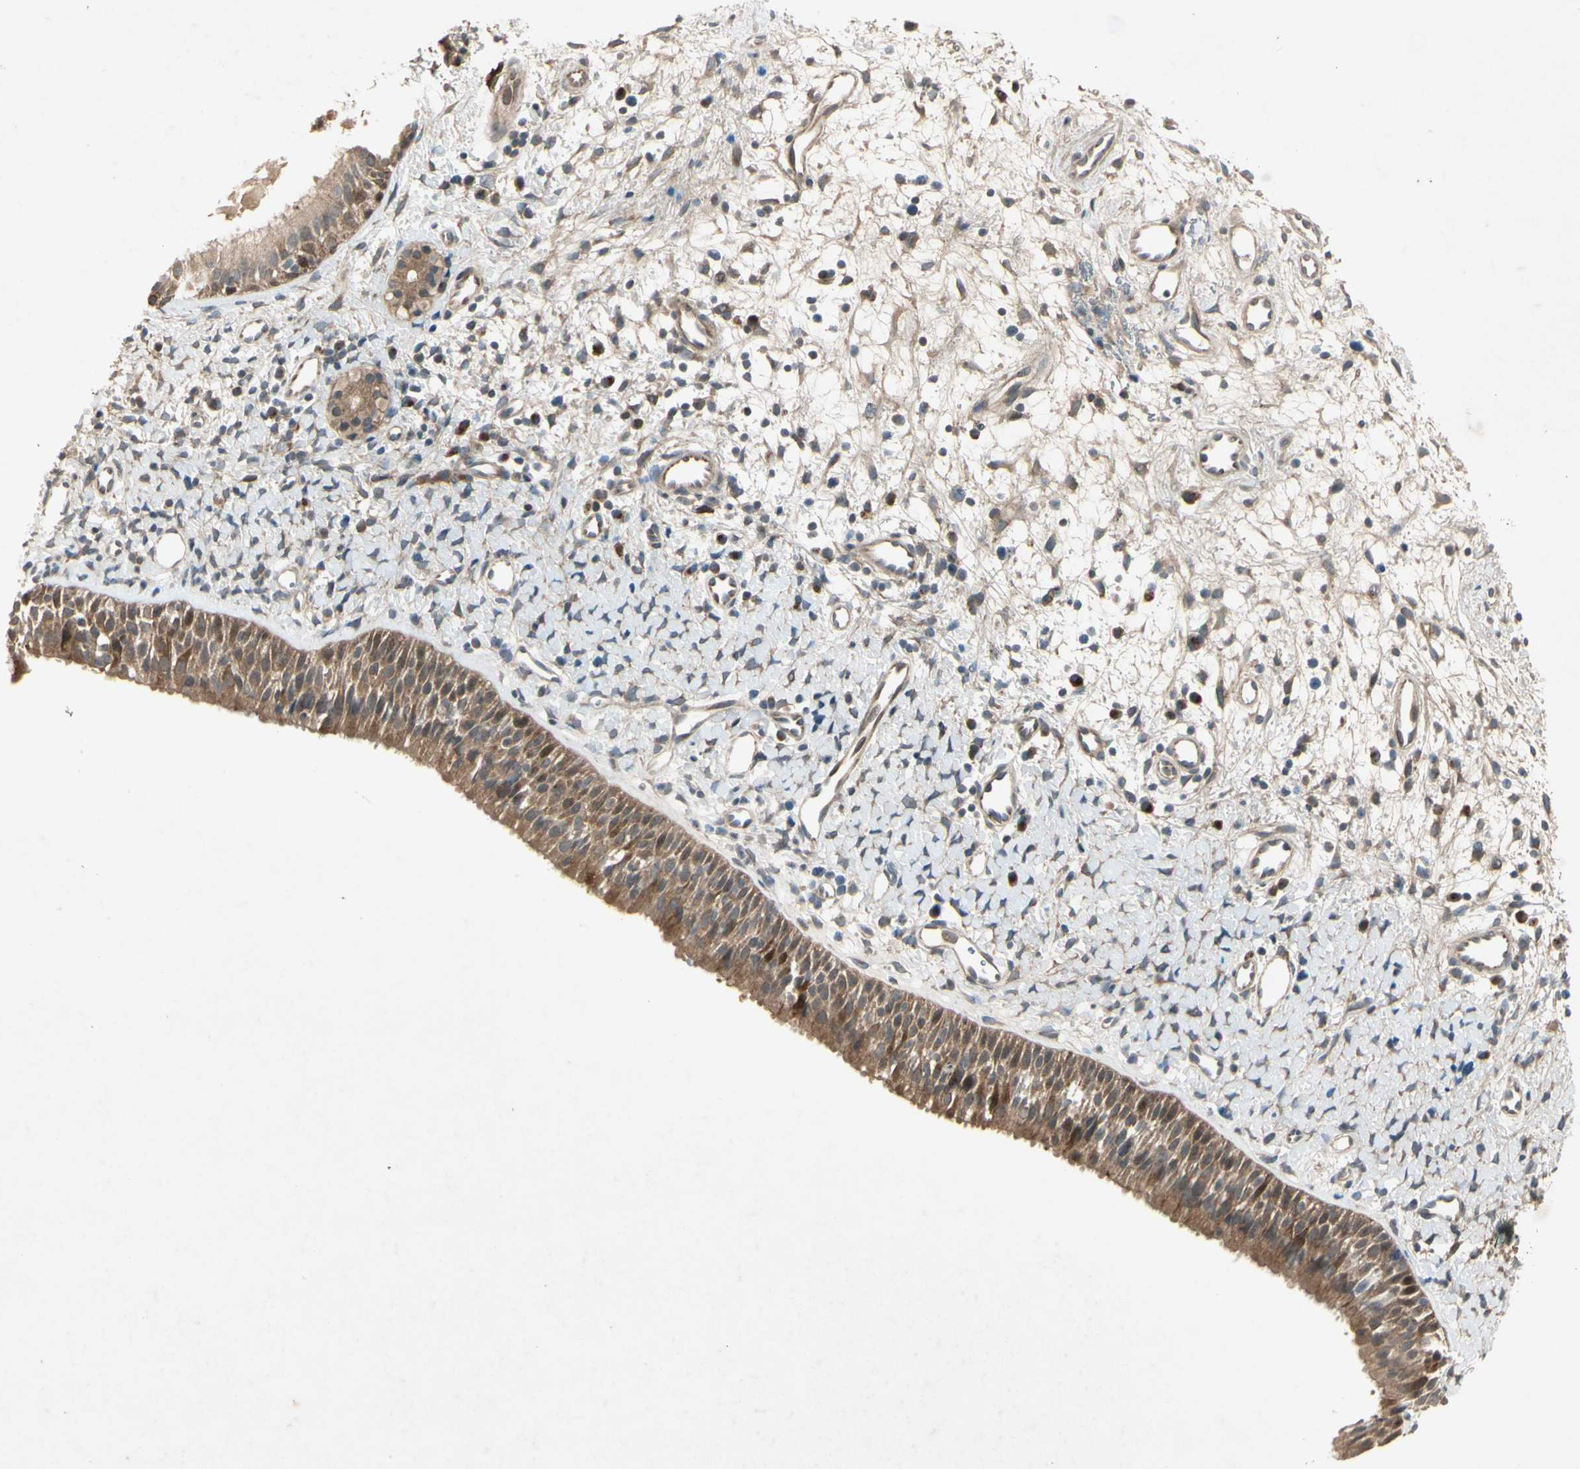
{"staining": {"intensity": "strong", "quantity": ">75%", "location": "cytoplasmic/membranous"}, "tissue": "nasopharynx", "cell_type": "Respiratory epithelial cells", "image_type": "normal", "snomed": [{"axis": "morphology", "description": "Normal tissue, NOS"}, {"axis": "topography", "description": "Nasopharynx"}], "caption": "Approximately >75% of respiratory epithelial cells in unremarkable human nasopharynx demonstrate strong cytoplasmic/membranous protein expression as visualized by brown immunohistochemical staining.", "gene": "FHDC1", "patient": {"sex": "male", "age": 22}}